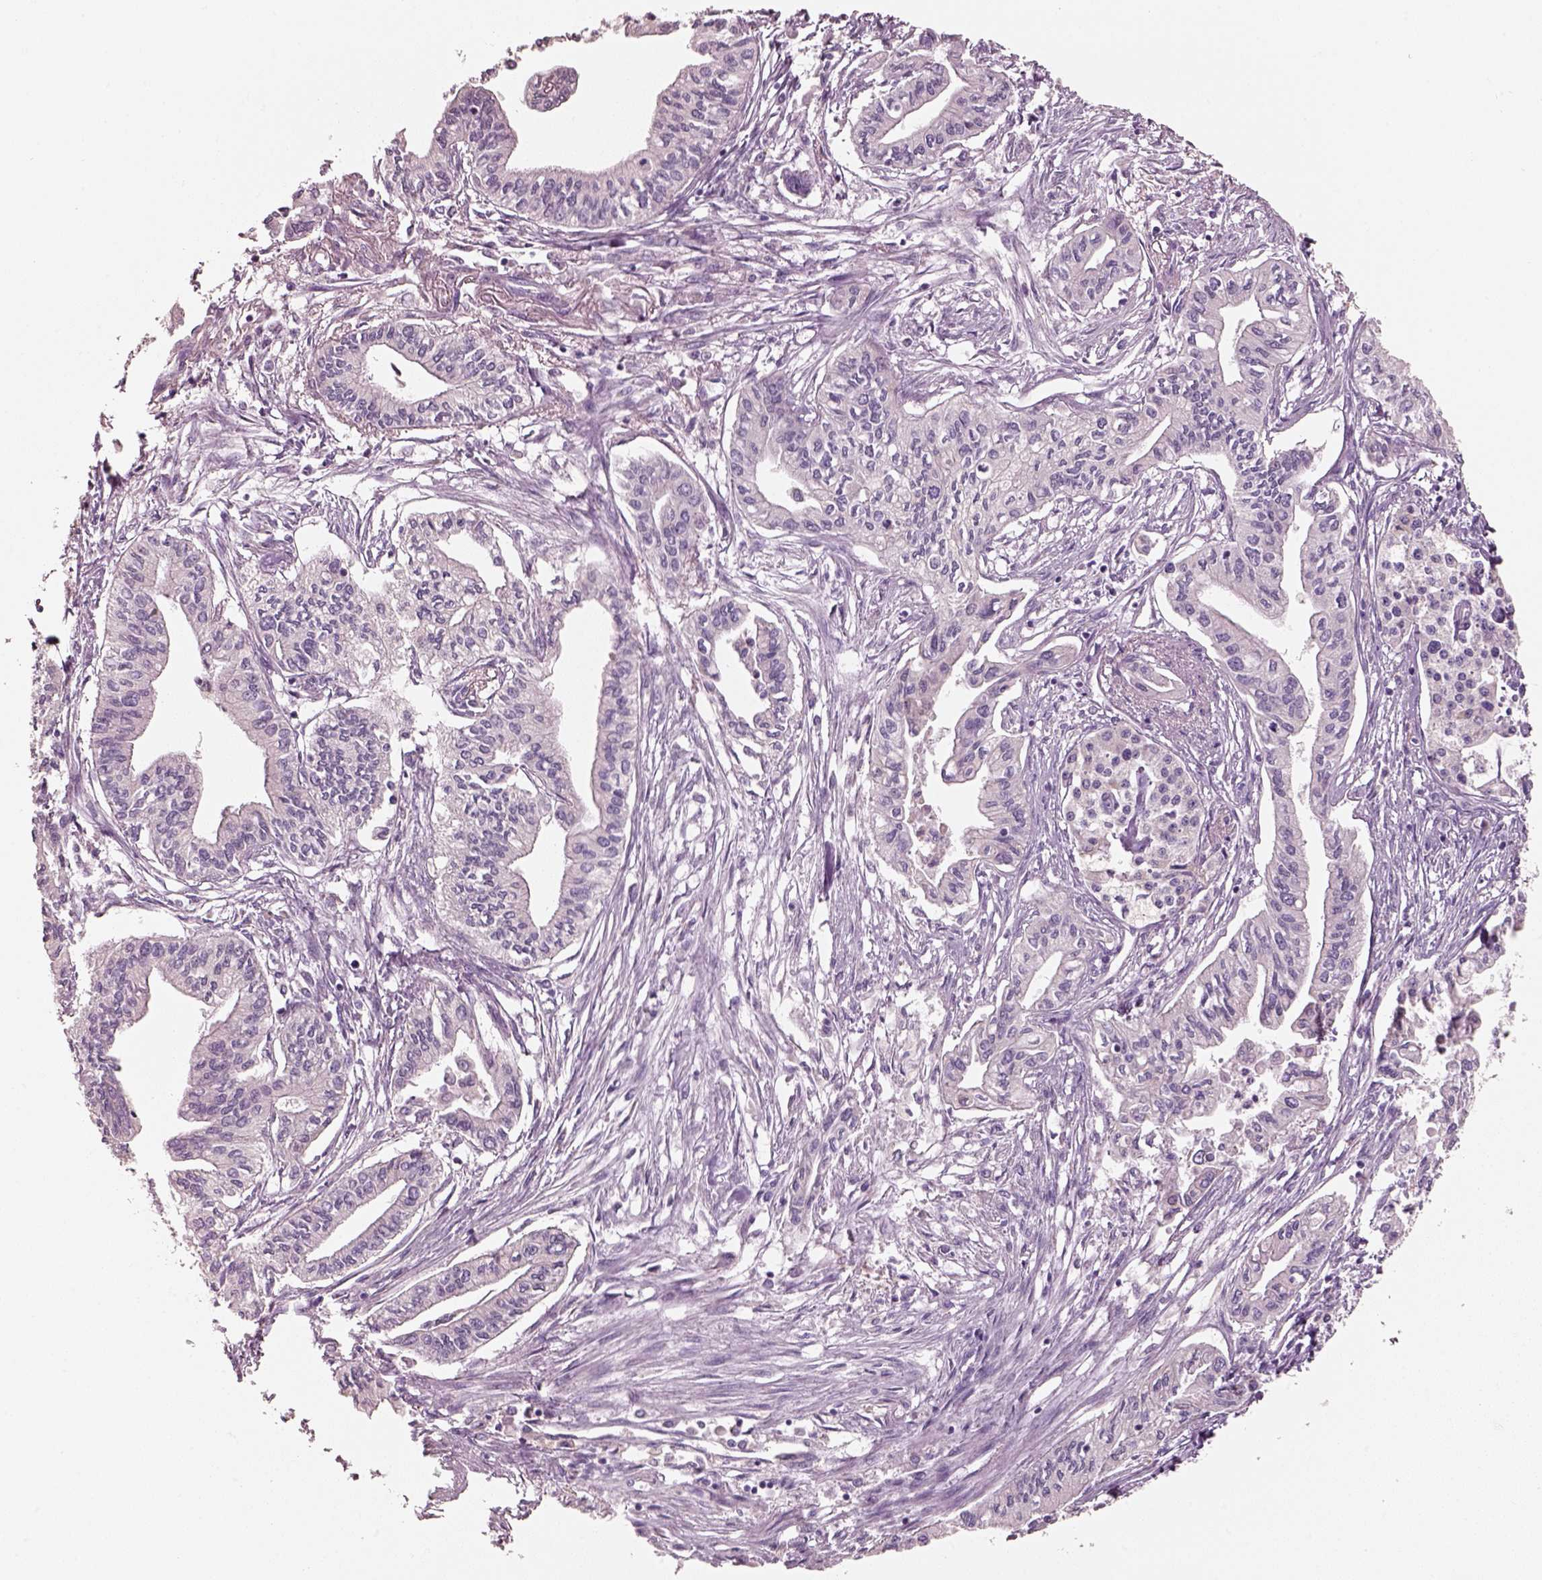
{"staining": {"intensity": "negative", "quantity": "none", "location": "none"}, "tissue": "pancreatic cancer", "cell_type": "Tumor cells", "image_type": "cancer", "snomed": [{"axis": "morphology", "description": "Adenocarcinoma, NOS"}, {"axis": "topography", "description": "Pancreas"}], "caption": "Tumor cells are negative for brown protein staining in adenocarcinoma (pancreatic). (Immunohistochemistry (ihc), brightfield microscopy, high magnification).", "gene": "PNOC", "patient": {"sex": "male", "age": 60}}